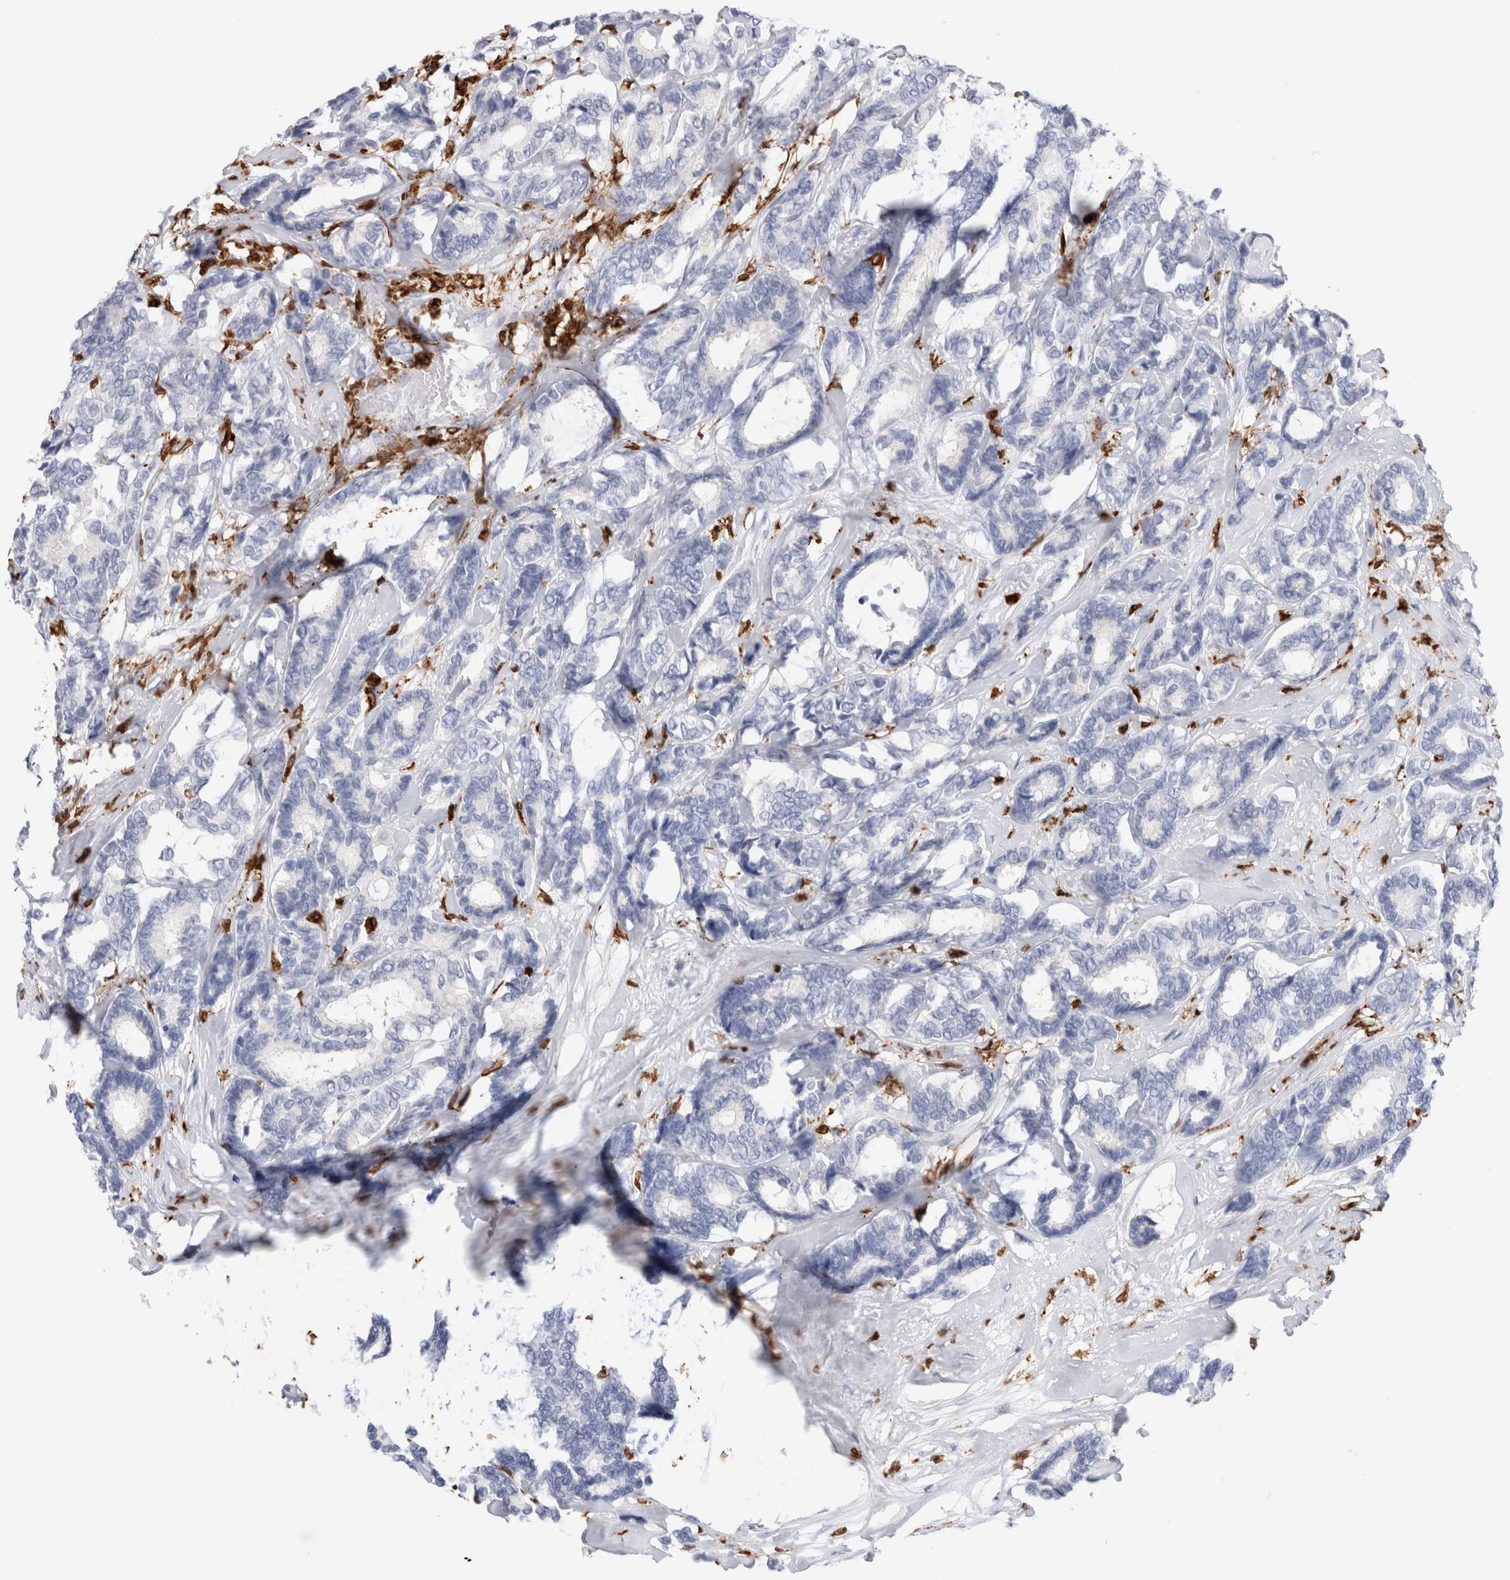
{"staining": {"intensity": "negative", "quantity": "none", "location": "none"}, "tissue": "breast cancer", "cell_type": "Tumor cells", "image_type": "cancer", "snomed": [{"axis": "morphology", "description": "Duct carcinoma"}, {"axis": "topography", "description": "Breast"}], "caption": "IHC image of breast intraductal carcinoma stained for a protein (brown), which demonstrates no staining in tumor cells.", "gene": "ALOX5AP", "patient": {"sex": "female", "age": 87}}